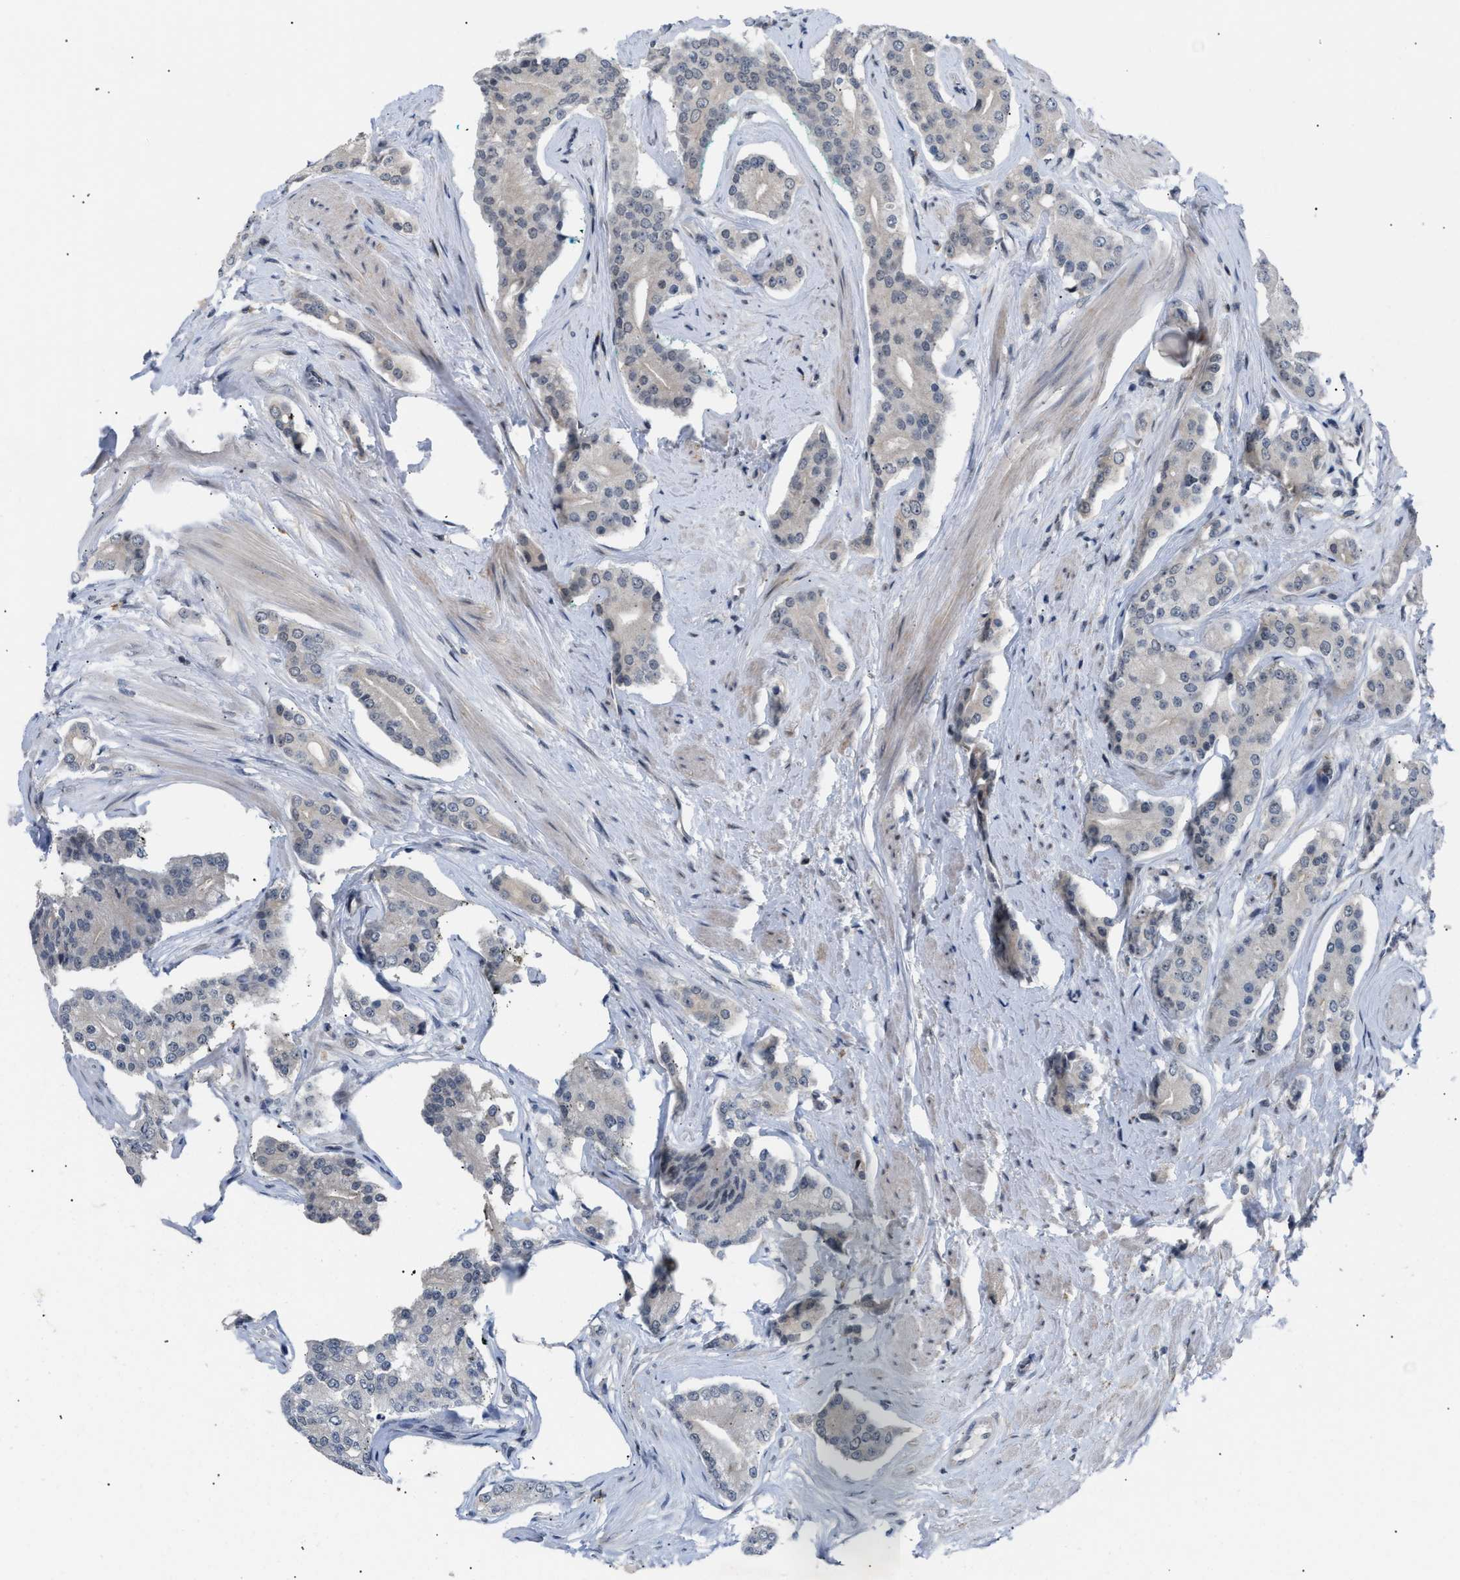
{"staining": {"intensity": "negative", "quantity": "none", "location": "none"}, "tissue": "prostate cancer", "cell_type": "Tumor cells", "image_type": "cancer", "snomed": [{"axis": "morphology", "description": "Adenocarcinoma, High grade"}, {"axis": "topography", "description": "Prostate"}], "caption": "There is no significant positivity in tumor cells of prostate high-grade adenocarcinoma. (Immunohistochemistry, brightfield microscopy, high magnification).", "gene": "TXNRD3", "patient": {"sex": "male", "age": 71}}